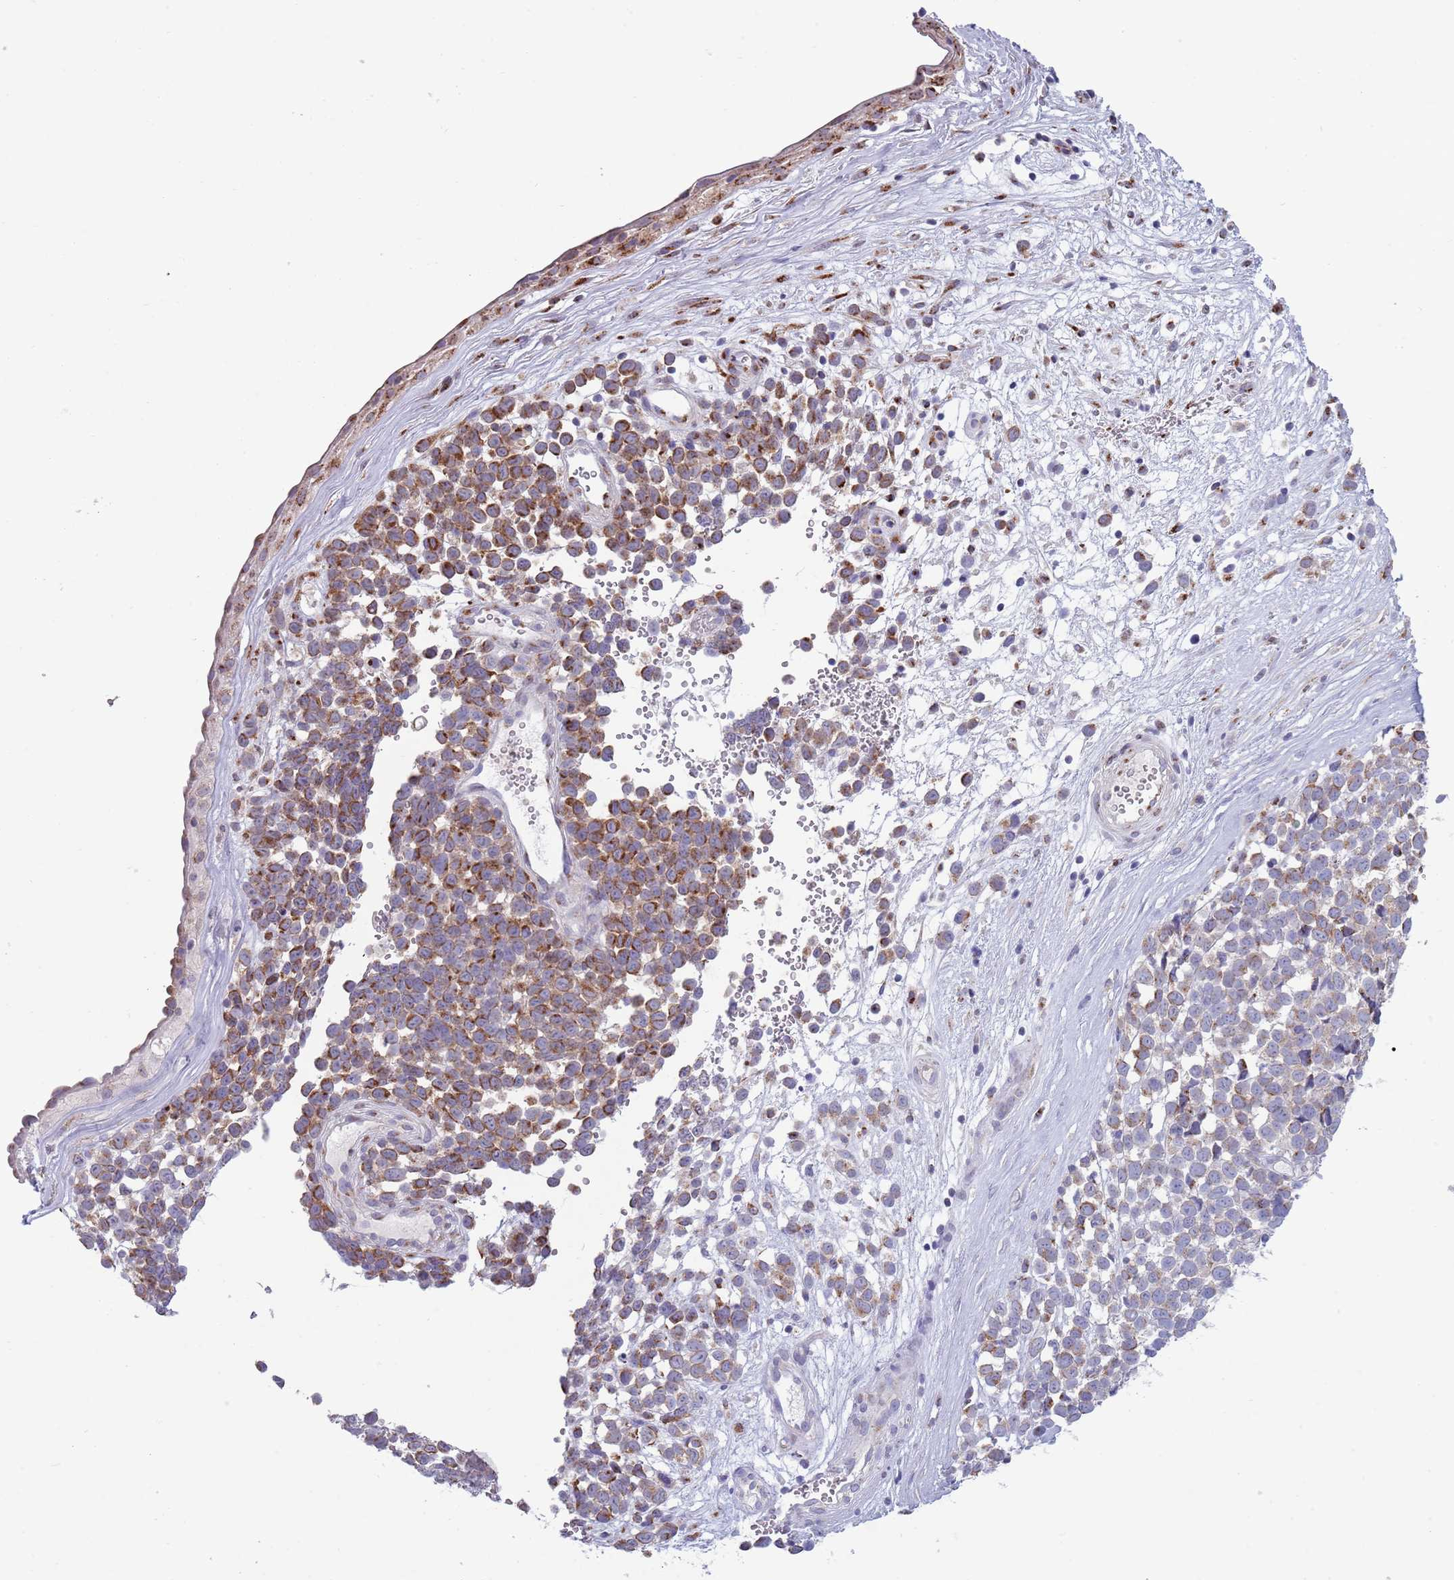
{"staining": {"intensity": "strong", "quantity": "<25%", "location": "cytoplasmic/membranous"}, "tissue": "melanoma", "cell_type": "Tumor cells", "image_type": "cancer", "snomed": [{"axis": "morphology", "description": "Malignant melanoma, NOS"}, {"axis": "topography", "description": "Nose, NOS"}], "caption": "High-magnification brightfield microscopy of melanoma stained with DAB (brown) and counterstained with hematoxylin (blue). tumor cells exhibit strong cytoplasmic/membranous staining is present in approximately<25% of cells.", "gene": "ACSBG1", "patient": {"sex": "female", "age": 48}}